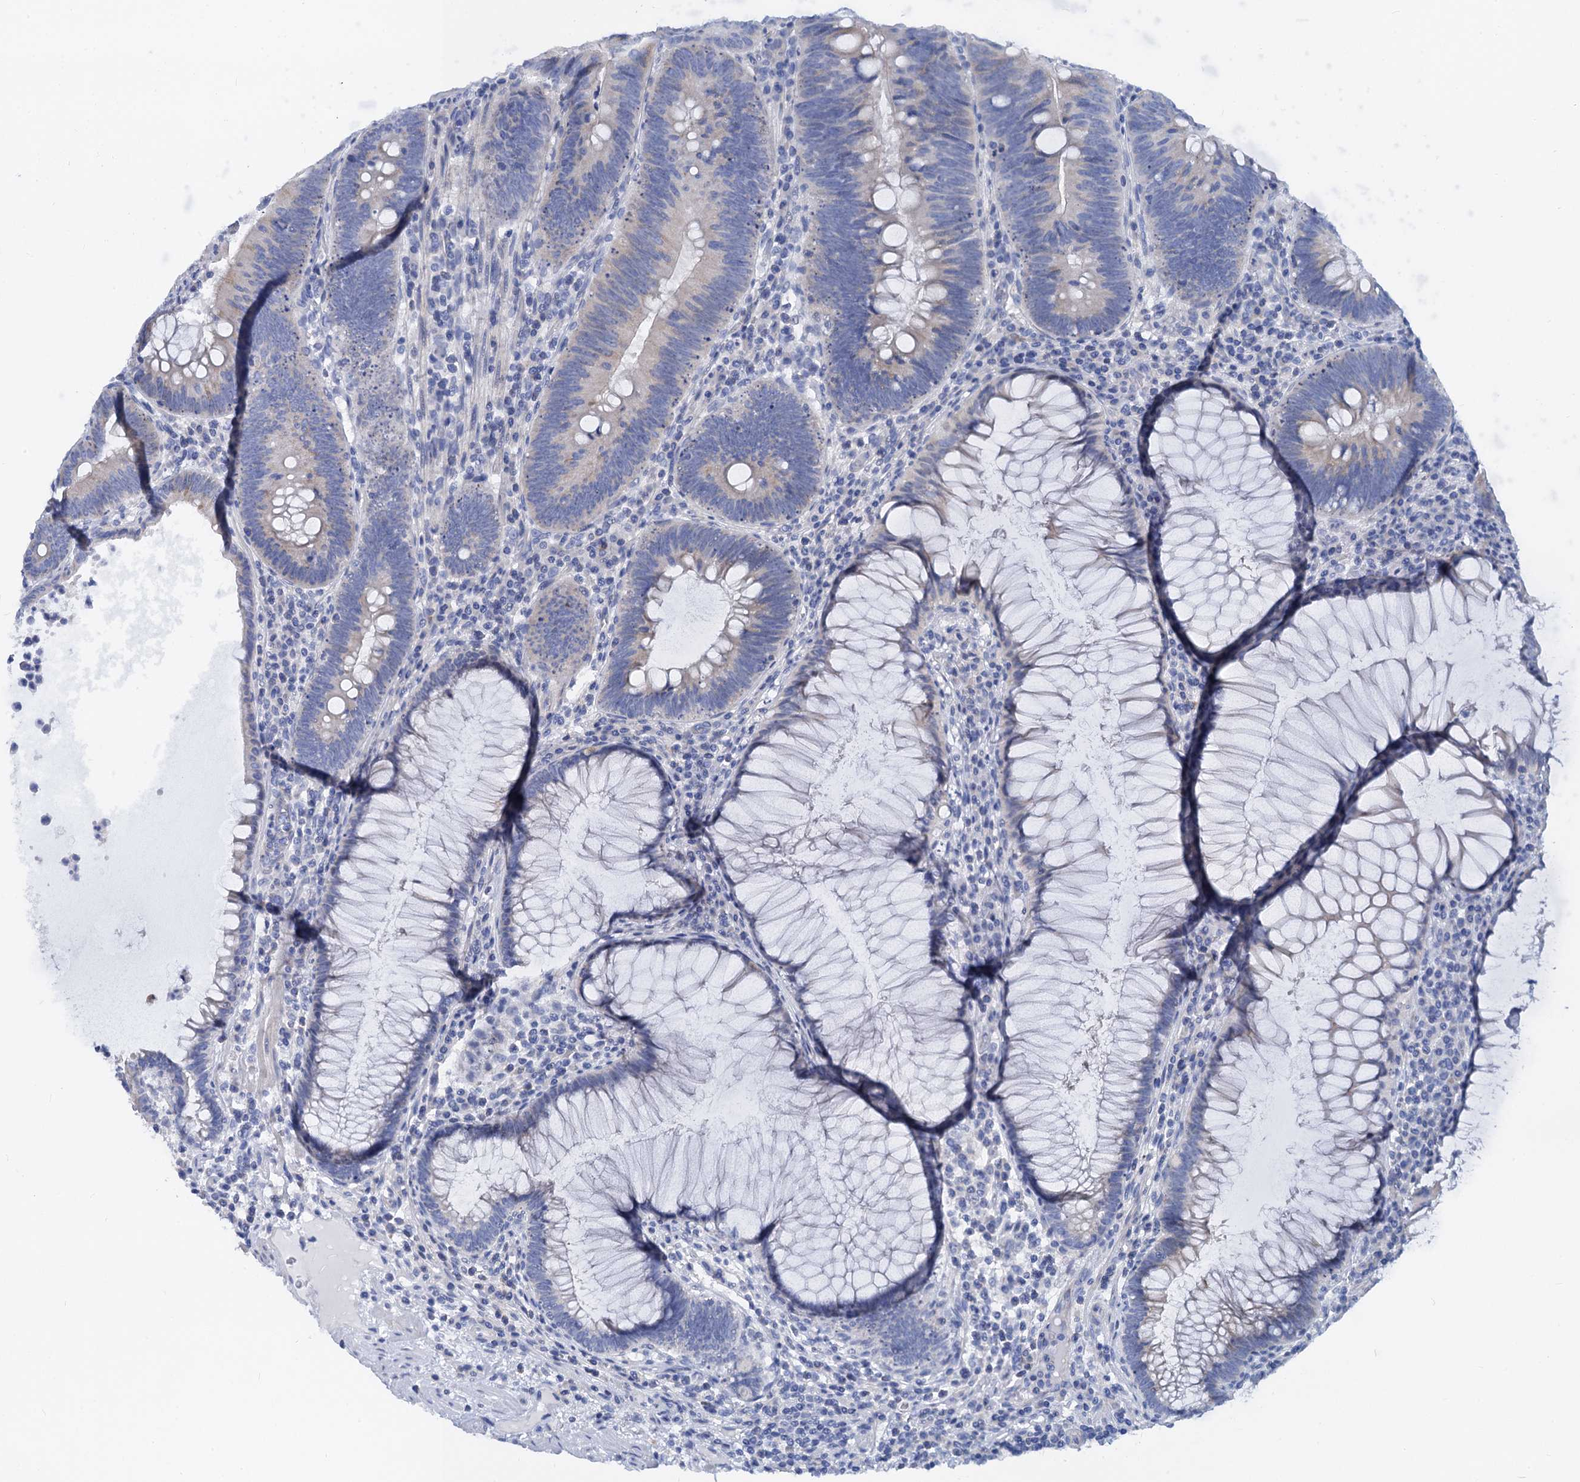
{"staining": {"intensity": "negative", "quantity": "none", "location": "none"}, "tissue": "colorectal cancer", "cell_type": "Tumor cells", "image_type": "cancer", "snomed": [{"axis": "morphology", "description": "Adenocarcinoma, NOS"}, {"axis": "topography", "description": "Rectum"}], "caption": "Protein analysis of colorectal cancer (adenocarcinoma) shows no significant positivity in tumor cells.", "gene": "RBP3", "patient": {"sex": "female", "age": 75}}